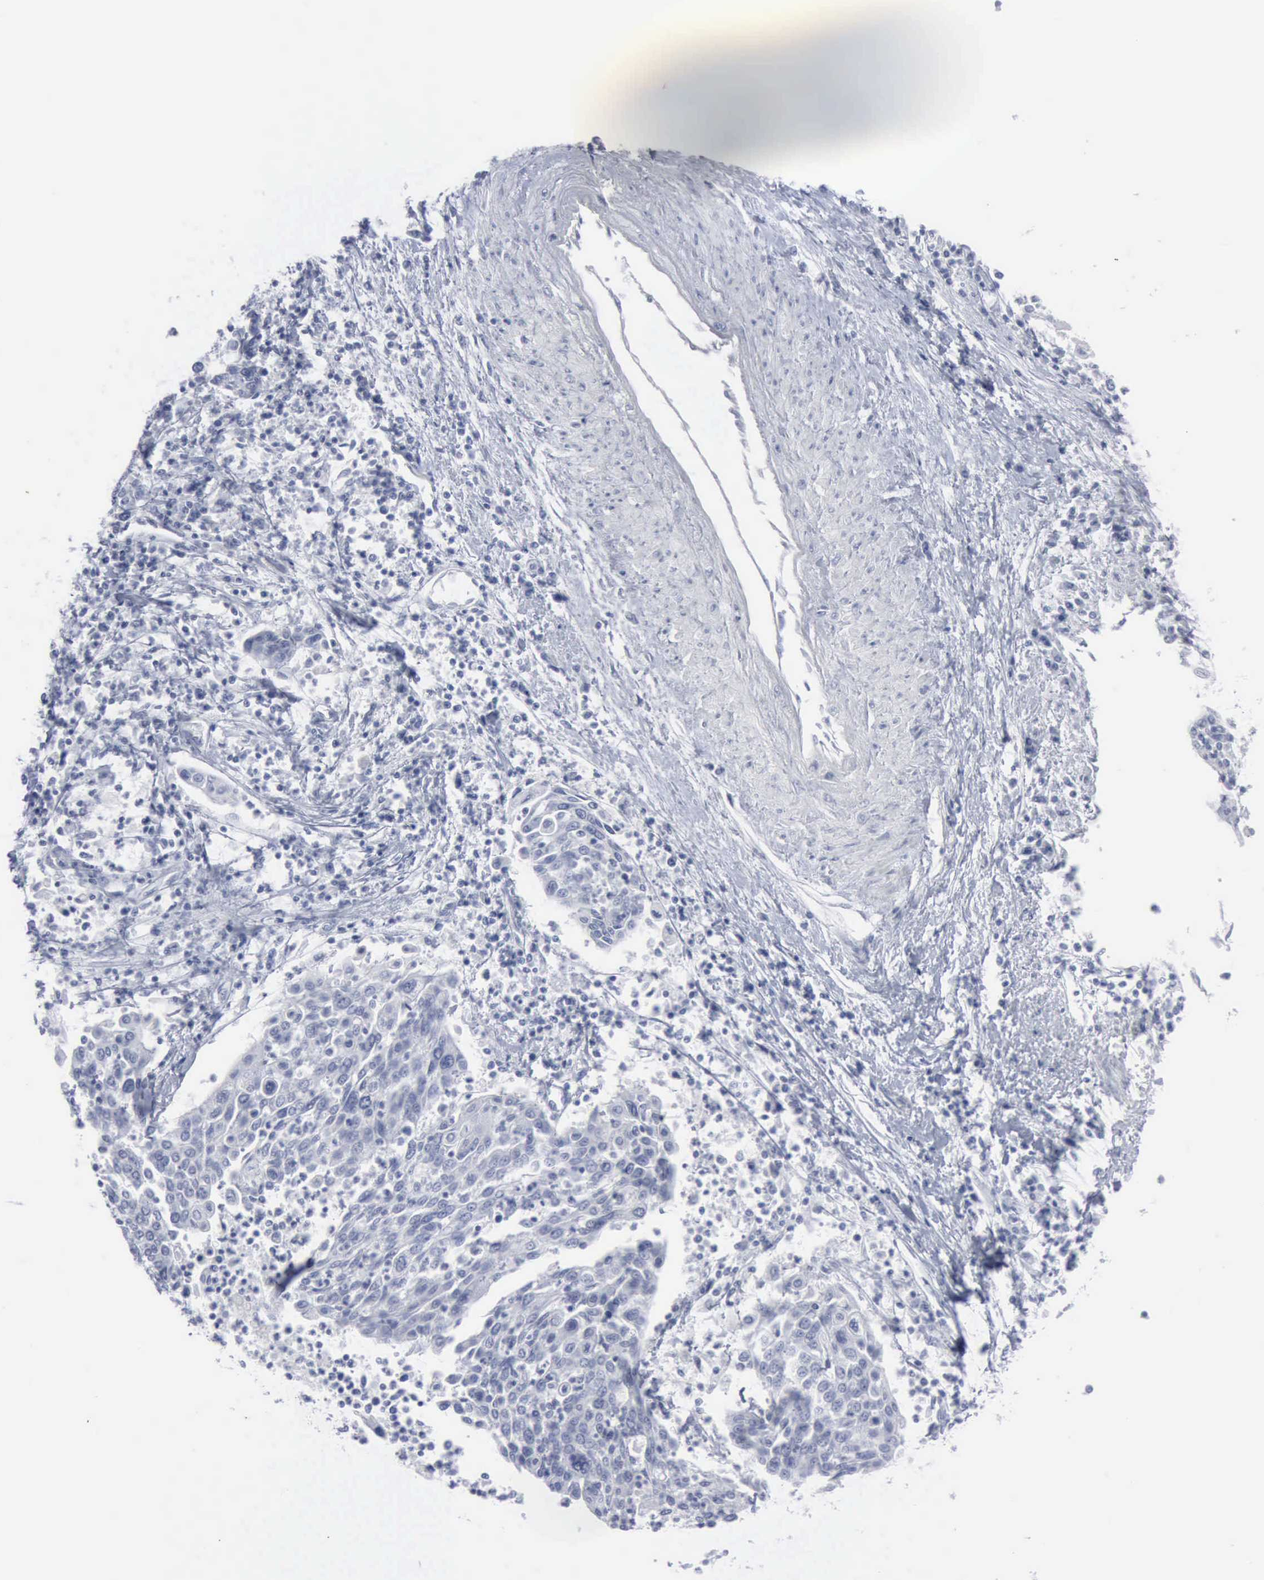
{"staining": {"intensity": "negative", "quantity": "none", "location": "none"}, "tissue": "cervical cancer", "cell_type": "Tumor cells", "image_type": "cancer", "snomed": [{"axis": "morphology", "description": "Squamous cell carcinoma, NOS"}, {"axis": "topography", "description": "Cervix"}], "caption": "This is a micrograph of immunohistochemistry (IHC) staining of cervical squamous cell carcinoma, which shows no expression in tumor cells.", "gene": "VCAM1", "patient": {"sex": "female", "age": 40}}